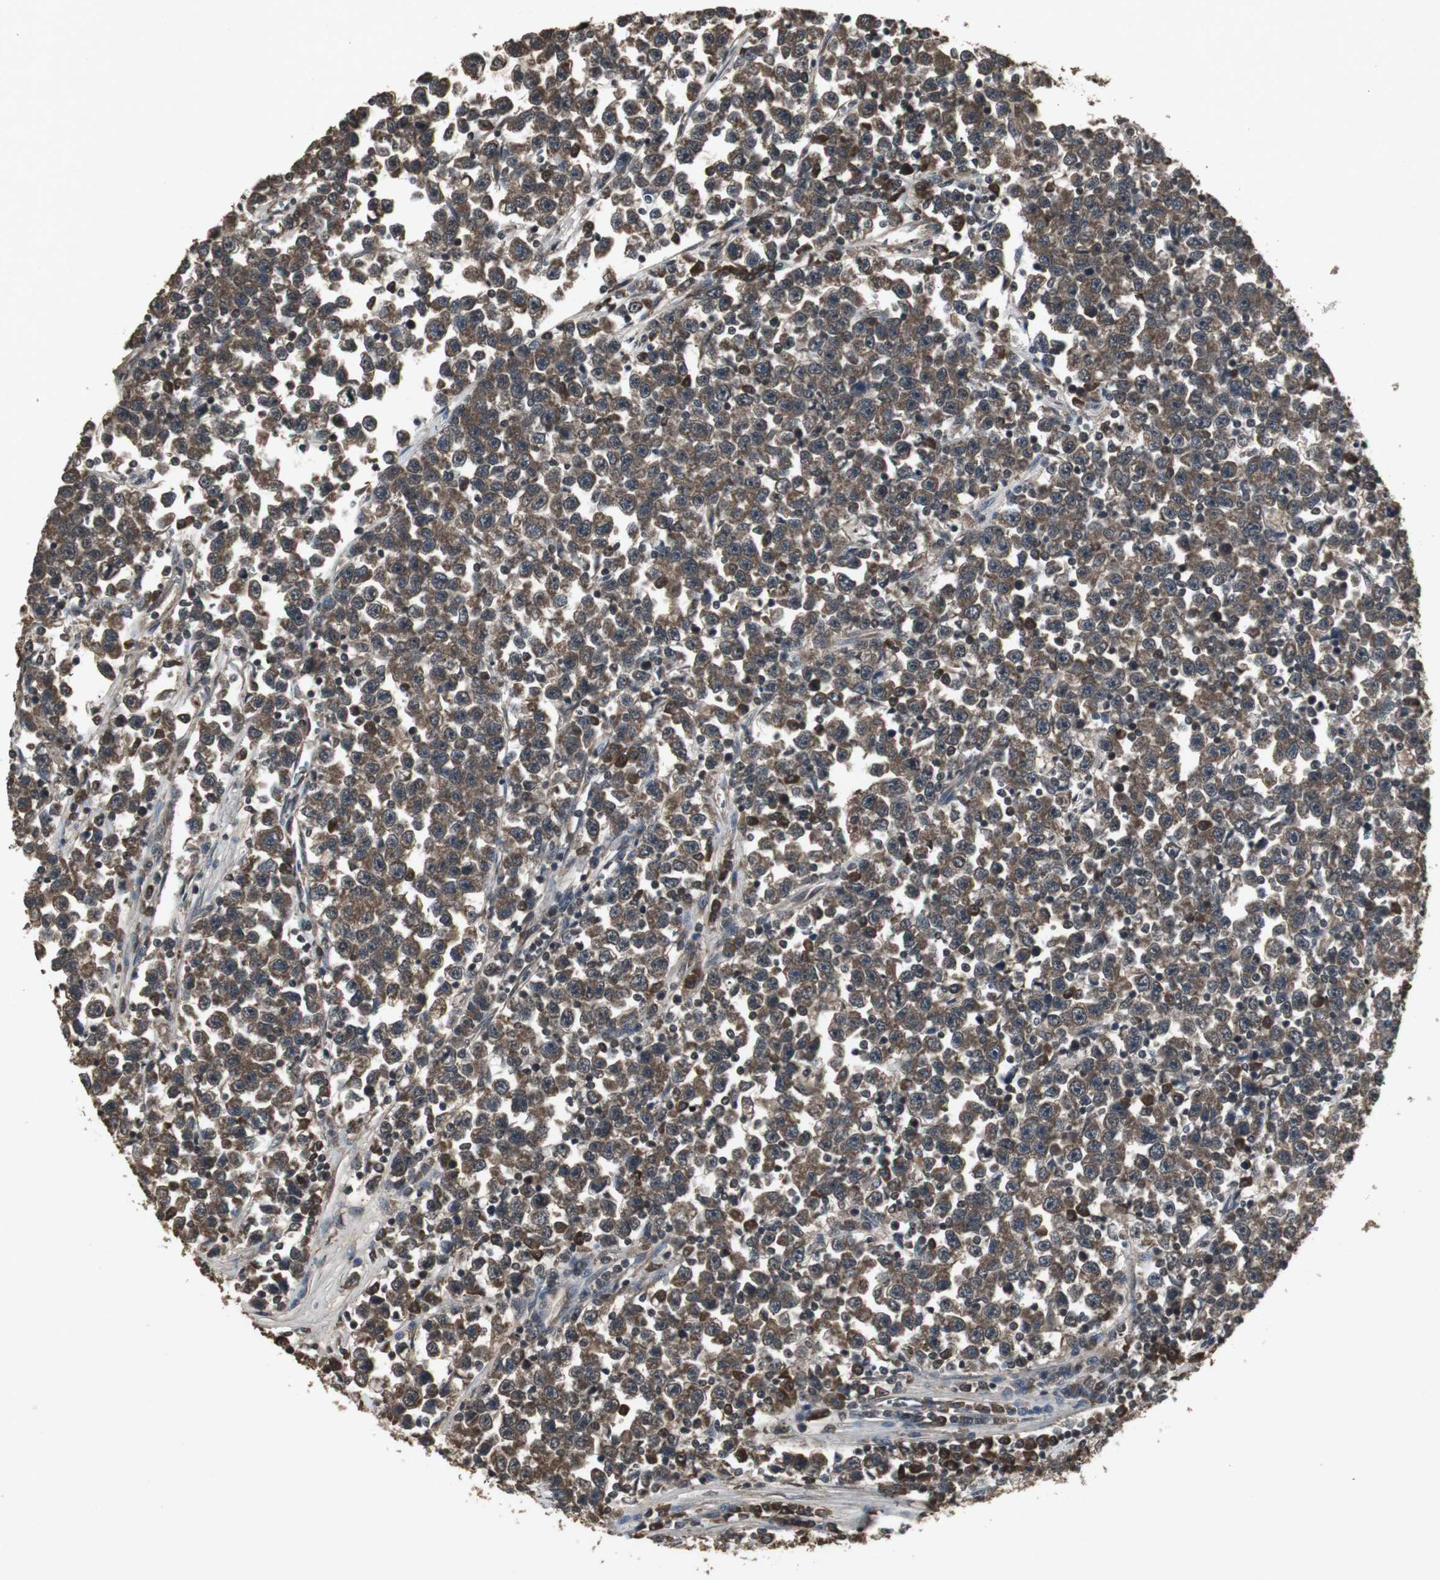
{"staining": {"intensity": "moderate", "quantity": ">75%", "location": "cytoplasmic/membranous"}, "tissue": "testis cancer", "cell_type": "Tumor cells", "image_type": "cancer", "snomed": [{"axis": "morphology", "description": "Seminoma, NOS"}, {"axis": "topography", "description": "Testis"}], "caption": "Brown immunohistochemical staining in testis cancer (seminoma) demonstrates moderate cytoplasmic/membranous expression in approximately >75% of tumor cells.", "gene": "EMX1", "patient": {"sex": "male", "age": 43}}